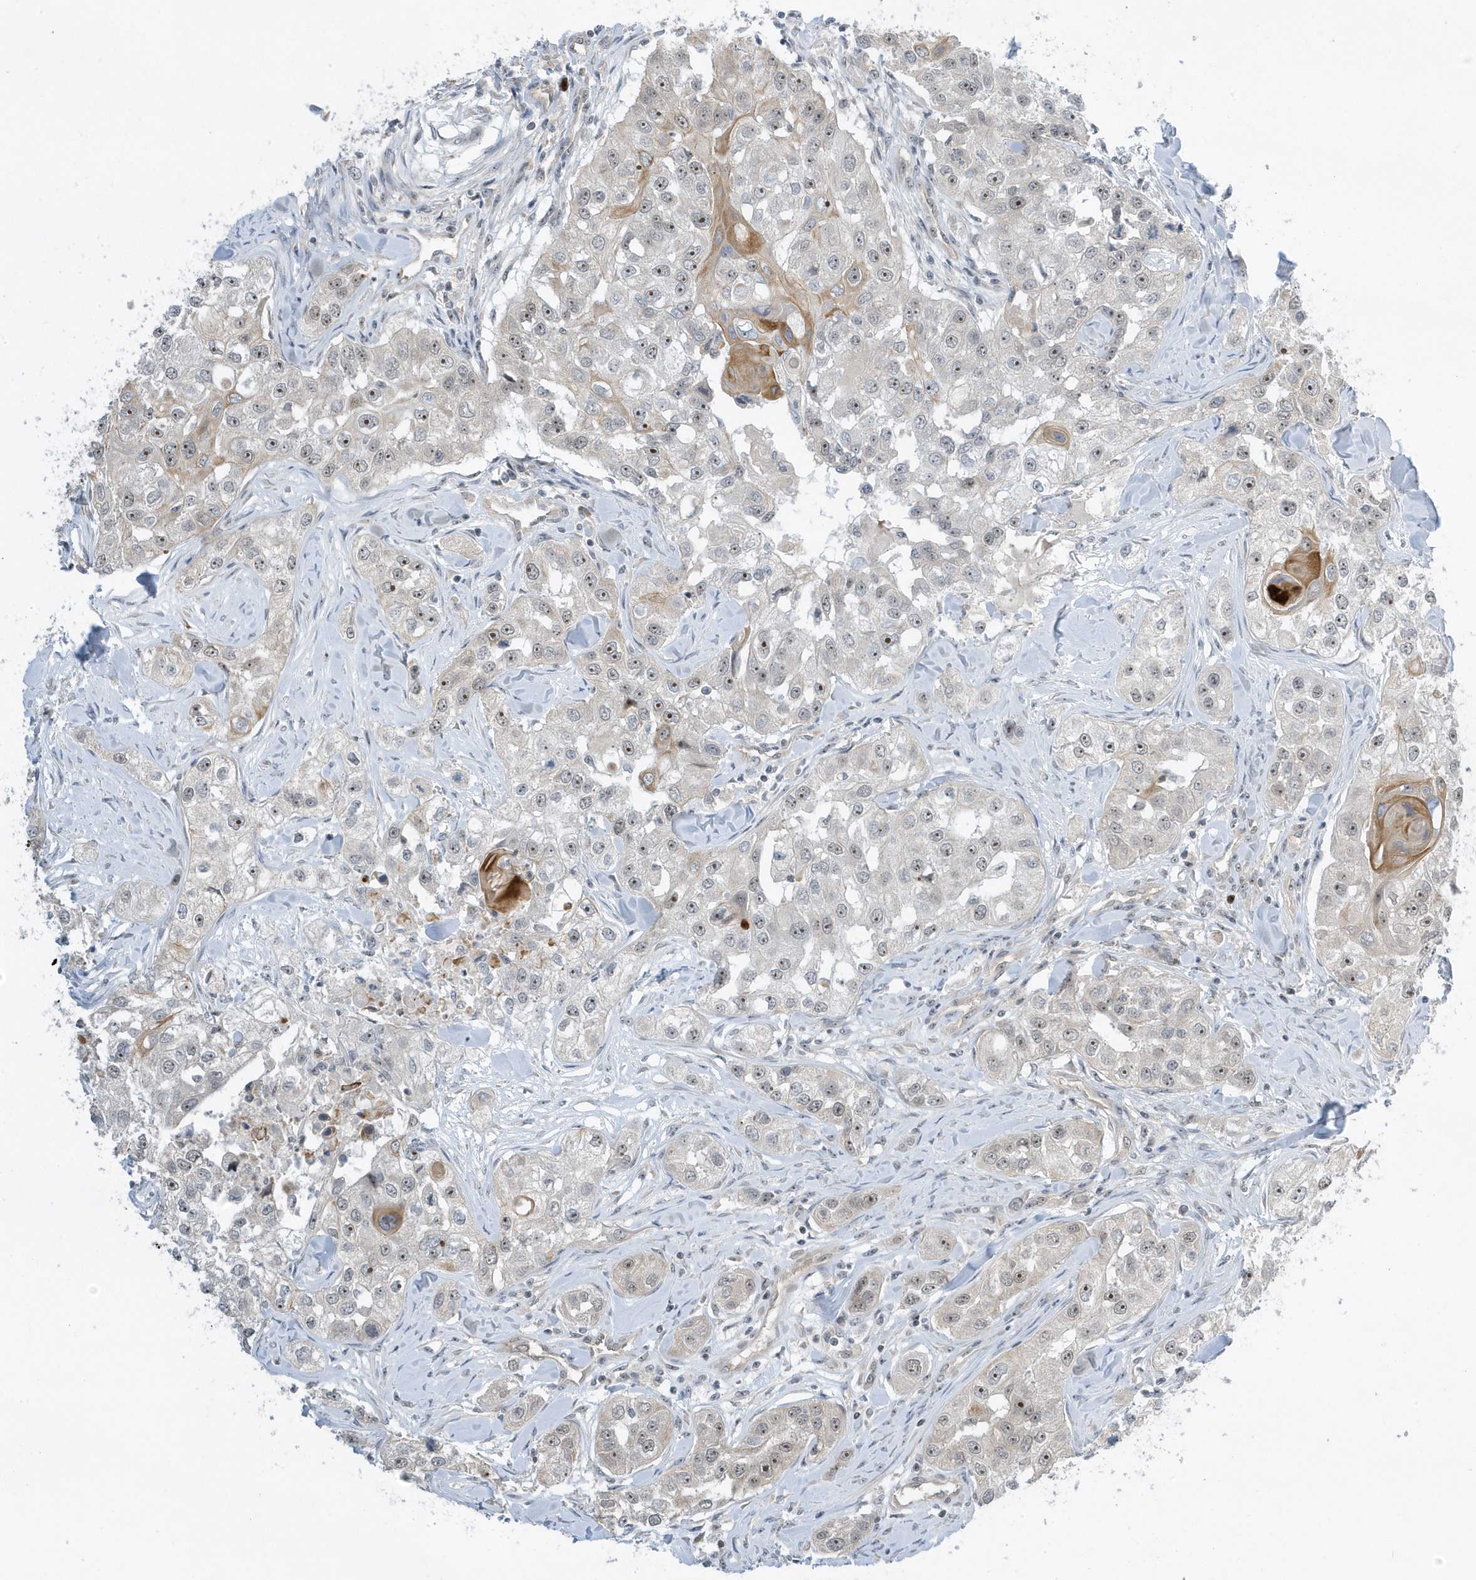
{"staining": {"intensity": "moderate", "quantity": "25%-75%", "location": "nuclear"}, "tissue": "head and neck cancer", "cell_type": "Tumor cells", "image_type": "cancer", "snomed": [{"axis": "morphology", "description": "Normal tissue, NOS"}, {"axis": "morphology", "description": "Squamous cell carcinoma, NOS"}, {"axis": "topography", "description": "Skeletal muscle"}, {"axis": "topography", "description": "Head-Neck"}], "caption": "Approximately 25%-75% of tumor cells in head and neck squamous cell carcinoma display moderate nuclear protein staining as visualized by brown immunohistochemical staining.", "gene": "ZNF740", "patient": {"sex": "male", "age": 51}}